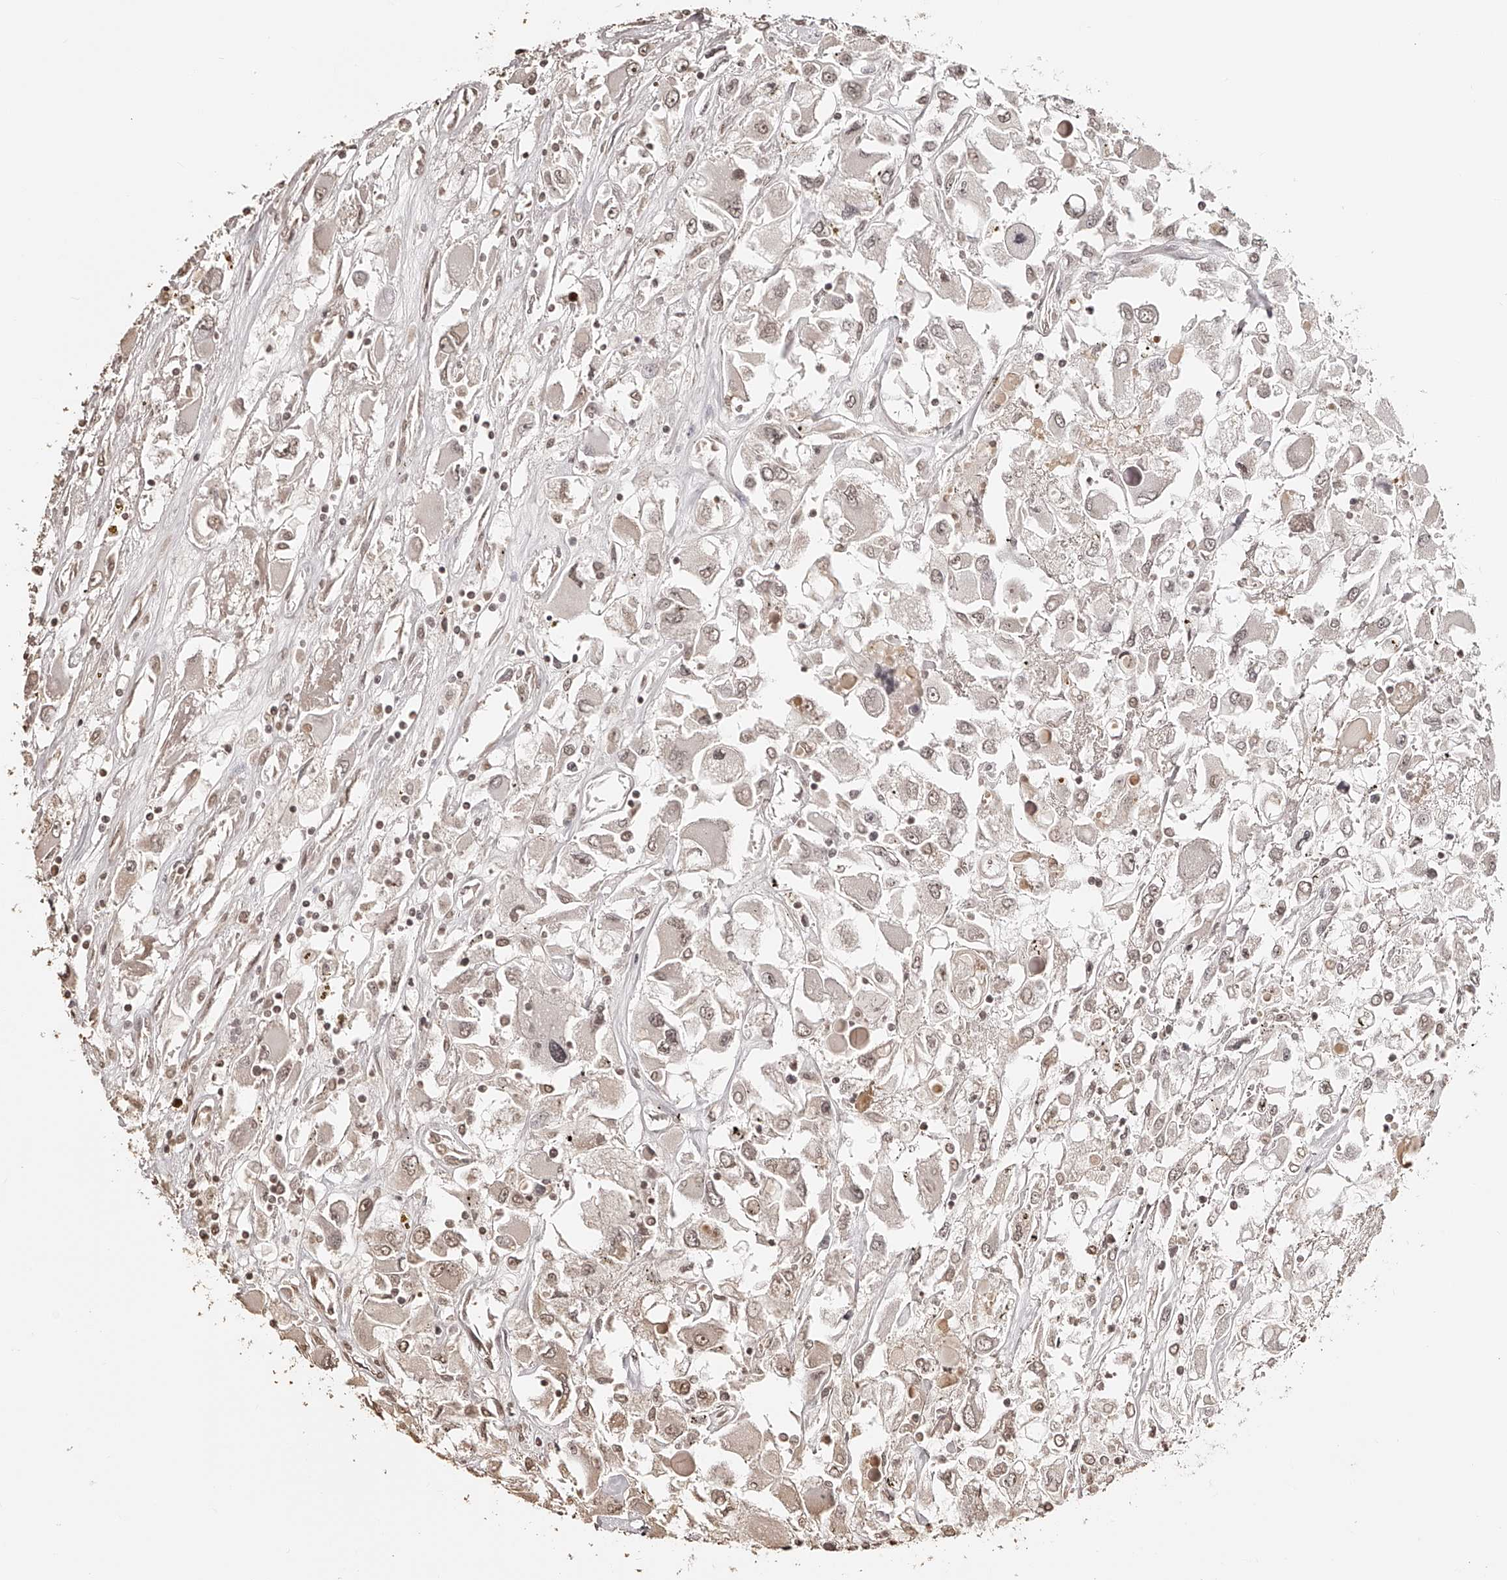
{"staining": {"intensity": "weak", "quantity": ">75%", "location": "nuclear"}, "tissue": "renal cancer", "cell_type": "Tumor cells", "image_type": "cancer", "snomed": [{"axis": "morphology", "description": "Adenocarcinoma, NOS"}, {"axis": "topography", "description": "Kidney"}], "caption": "Human adenocarcinoma (renal) stained with a brown dye exhibits weak nuclear positive positivity in approximately >75% of tumor cells.", "gene": "ZNF503", "patient": {"sex": "female", "age": 52}}